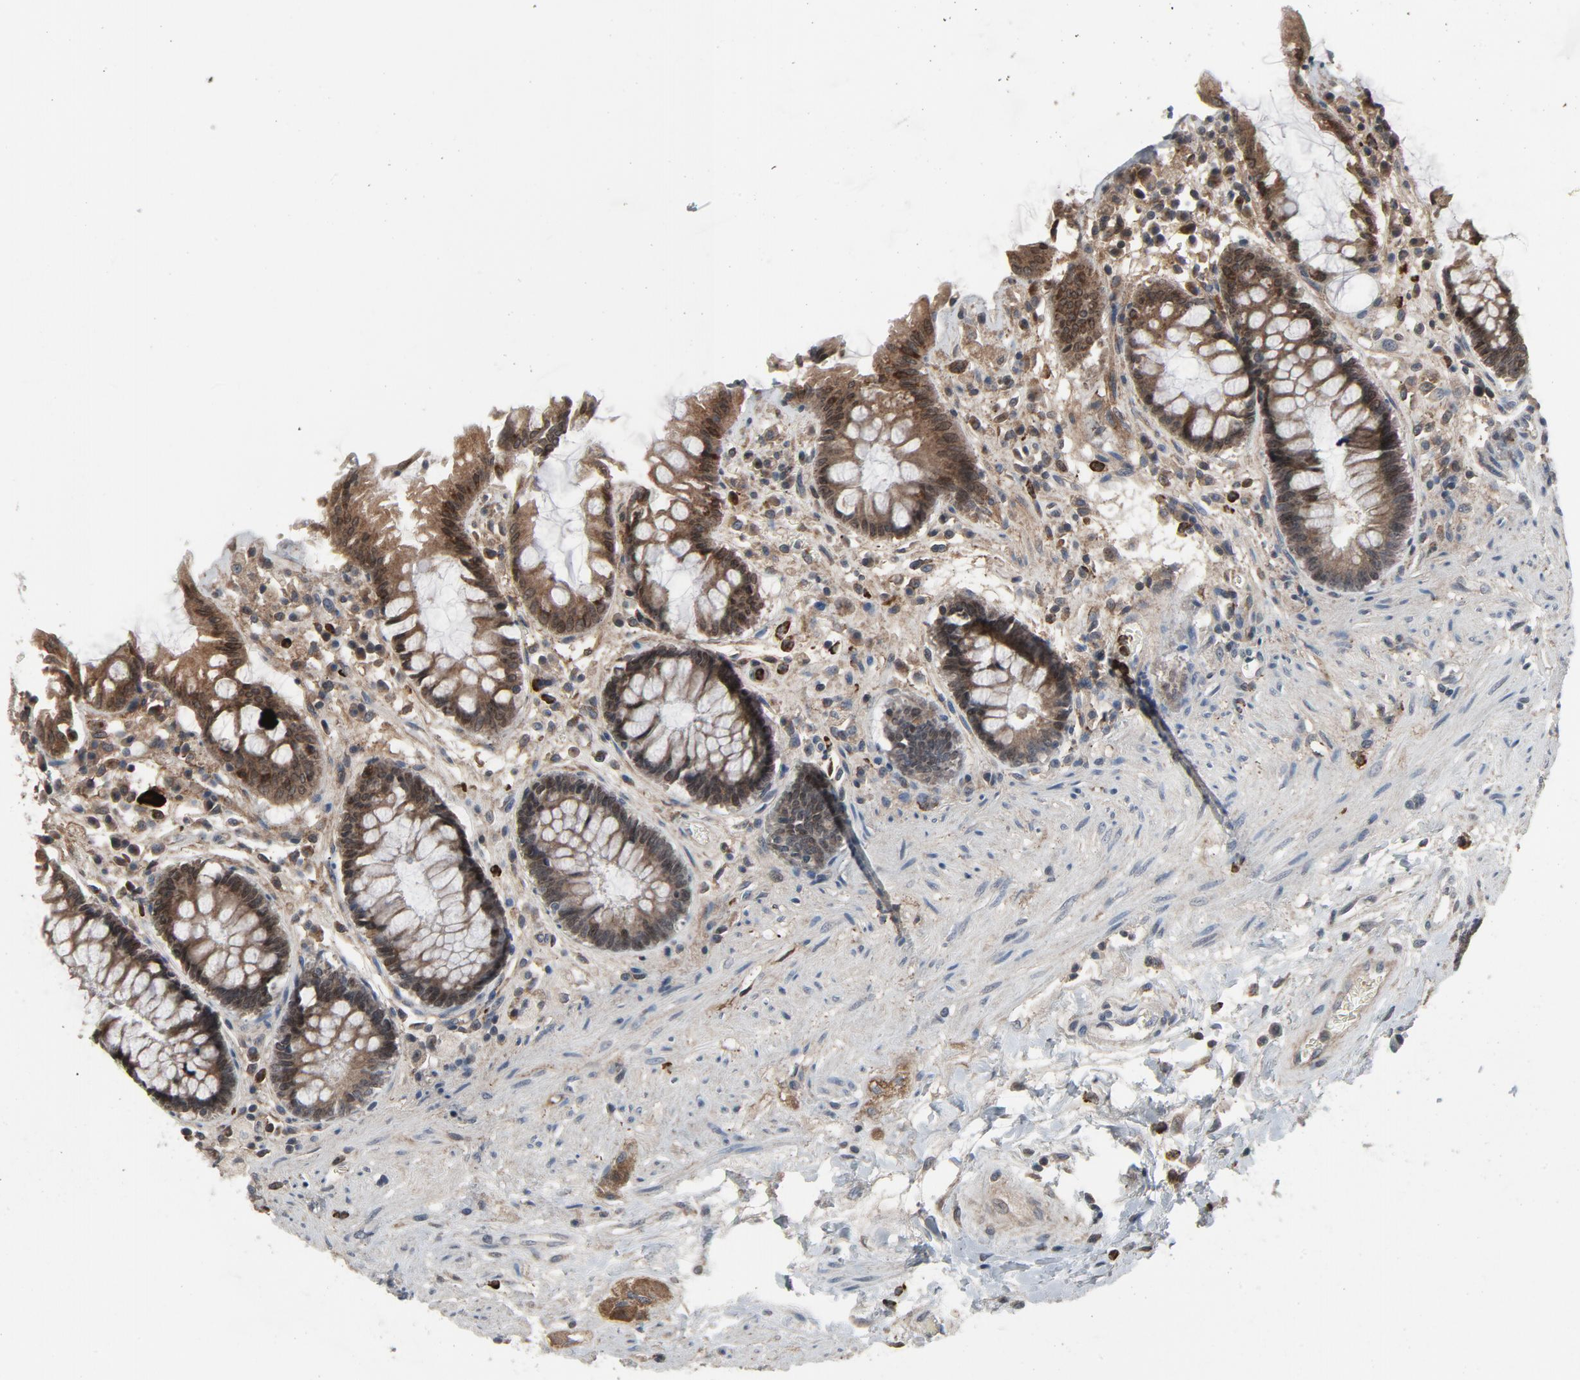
{"staining": {"intensity": "moderate", "quantity": ">75%", "location": "cytoplasmic/membranous"}, "tissue": "rectum", "cell_type": "Glandular cells", "image_type": "normal", "snomed": [{"axis": "morphology", "description": "Normal tissue, NOS"}, {"axis": "topography", "description": "Rectum"}], "caption": "The photomicrograph shows immunohistochemical staining of benign rectum. There is moderate cytoplasmic/membranous expression is seen in about >75% of glandular cells.", "gene": "PDZD4", "patient": {"sex": "female", "age": 46}}